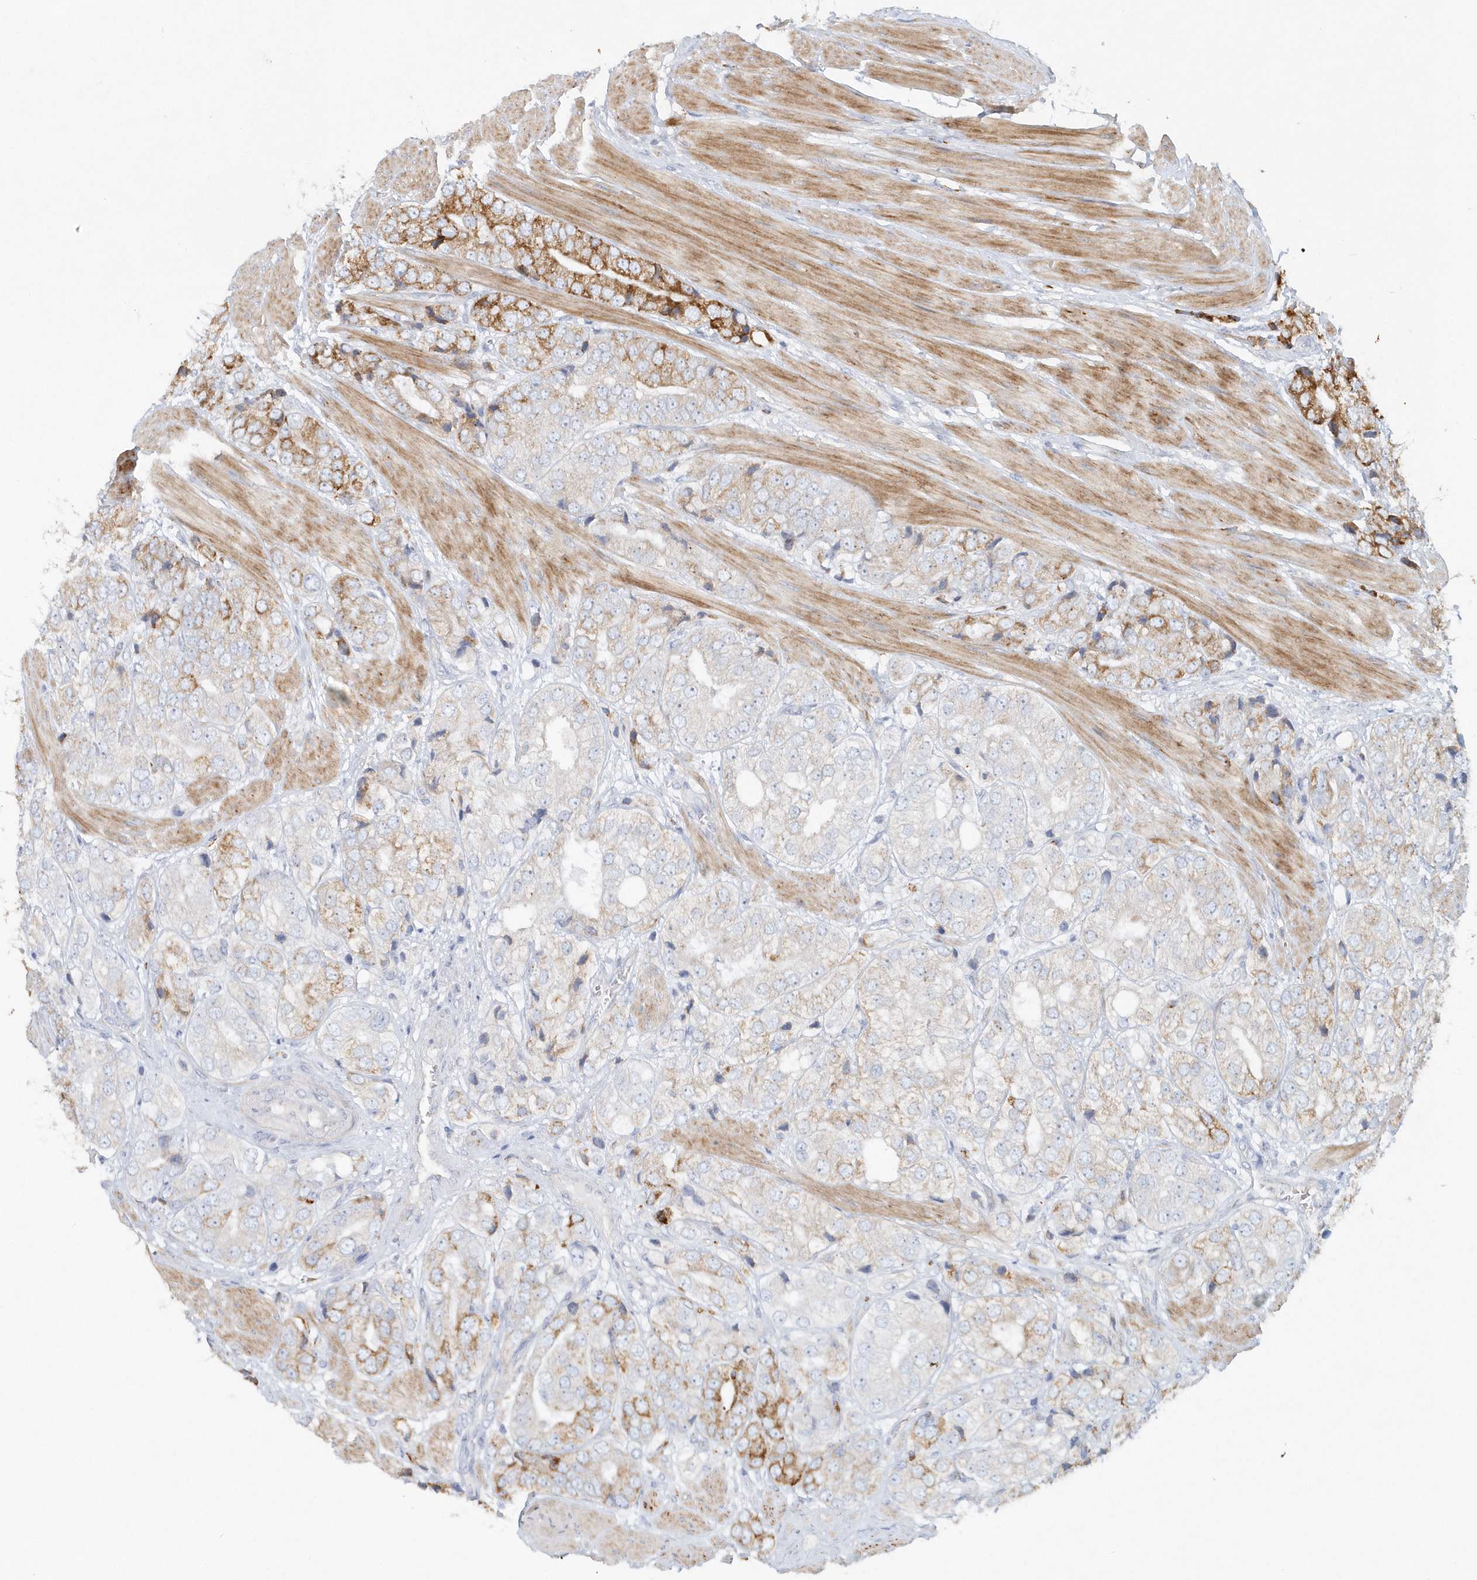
{"staining": {"intensity": "moderate", "quantity": "<25%", "location": "cytoplasmic/membranous"}, "tissue": "prostate cancer", "cell_type": "Tumor cells", "image_type": "cancer", "snomed": [{"axis": "morphology", "description": "Adenocarcinoma, High grade"}, {"axis": "topography", "description": "Prostate"}], "caption": "Adenocarcinoma (high-grade) (prostate) stained for a protein (brown) displays moderate cytoplasmic/membranous positive expression in about <25% of tumor cells.", "gene": "DNAH1", "patient": {"sex": "male", "age": 50}}